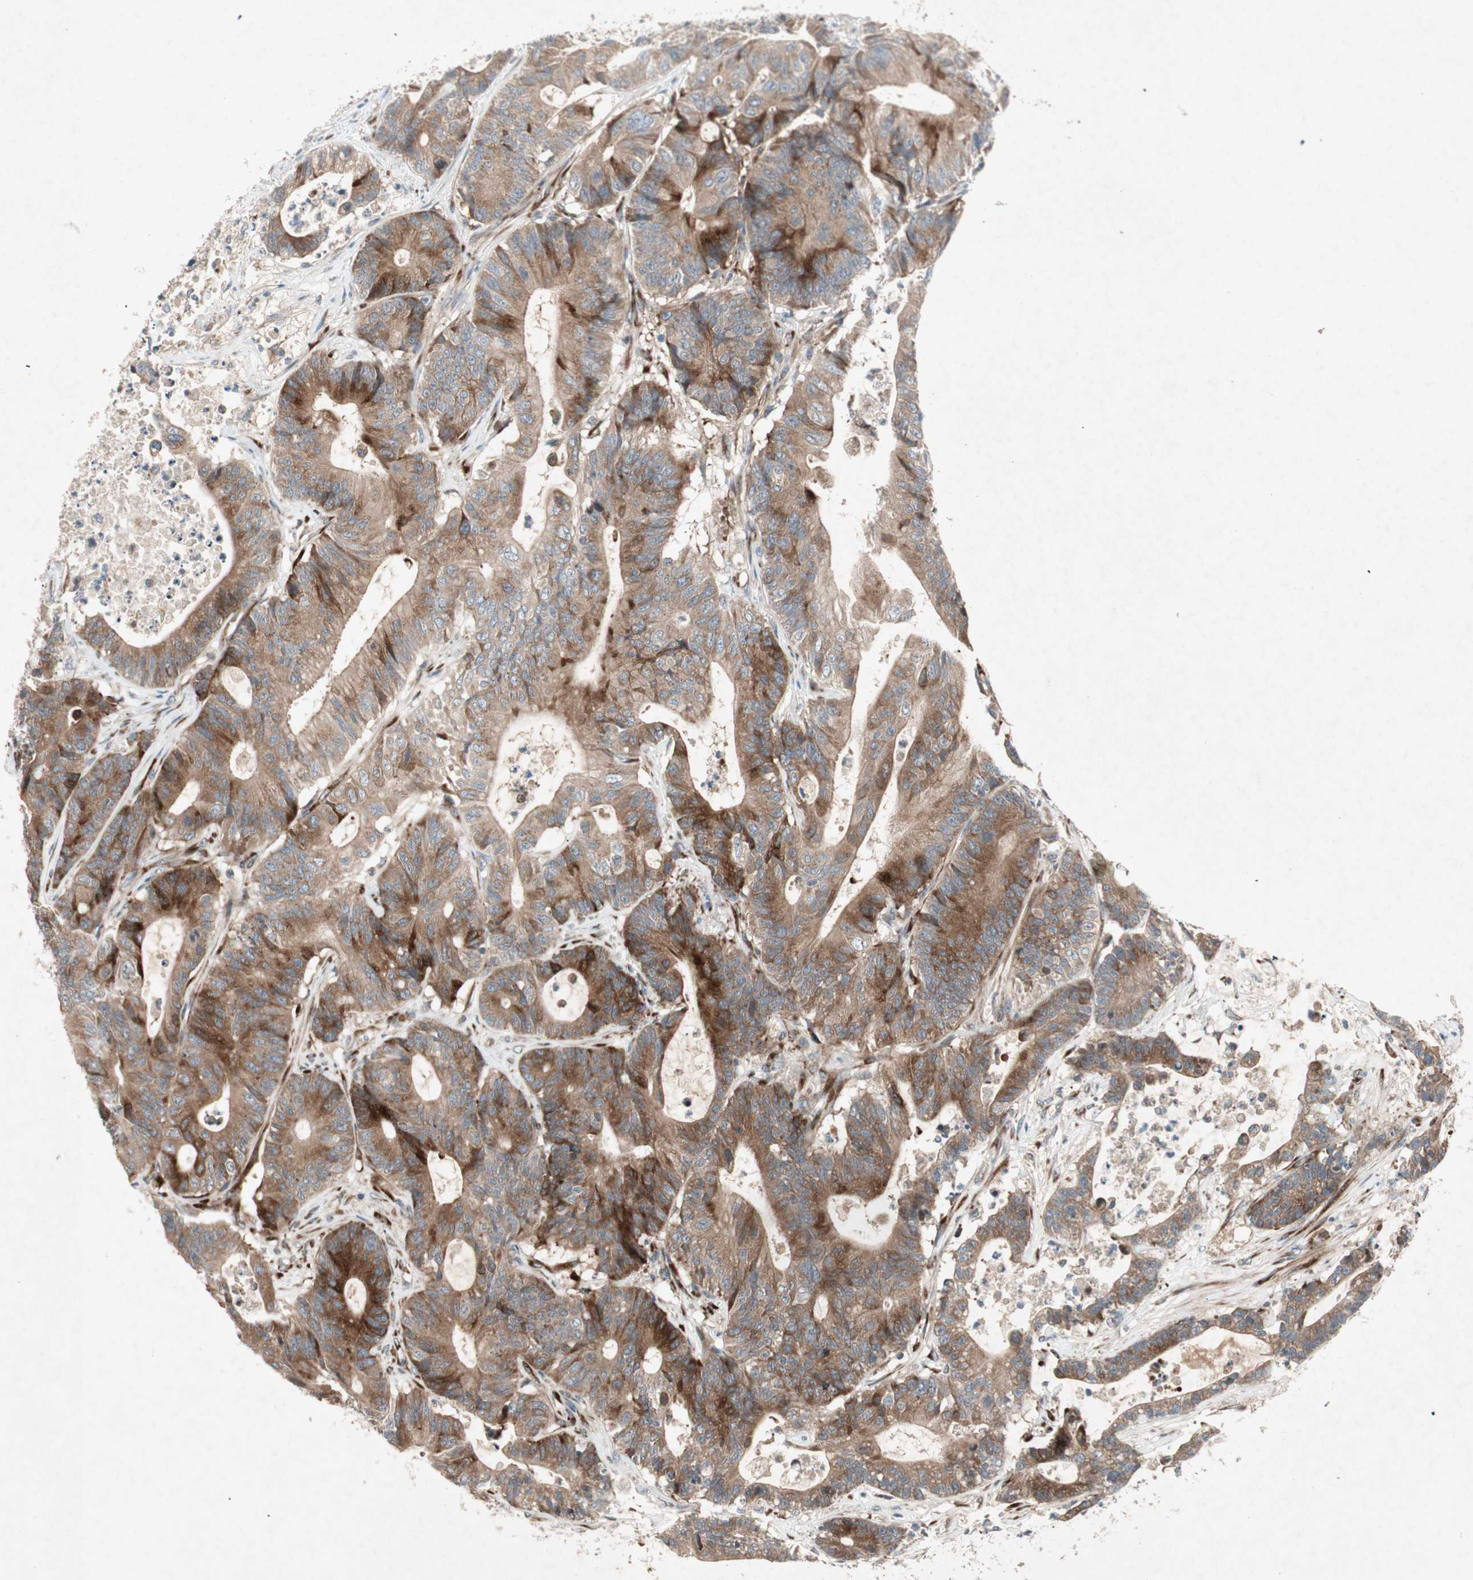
{"staining": {"intensity": "strong", "quantity": ">75%", "location": "cytoplasmic/membranous"}, "tissue": "colorectal cancer", "cell_type": "Tumor cells", "image_type": "cancer", "snomed": [{"axis": "morphology", "description": "Adenocarcinoma, NOS"}, {"axis": "topography", "description": "Colon"}], "caption": "Immunohistochemistry of human colorectal adenocarcinoma shows high levels of strong cytoplasmic/membranous staining in approximately >75% of tumor cells.", "gene": "APOO", "patient": {"sex": "female", "age": 84}}